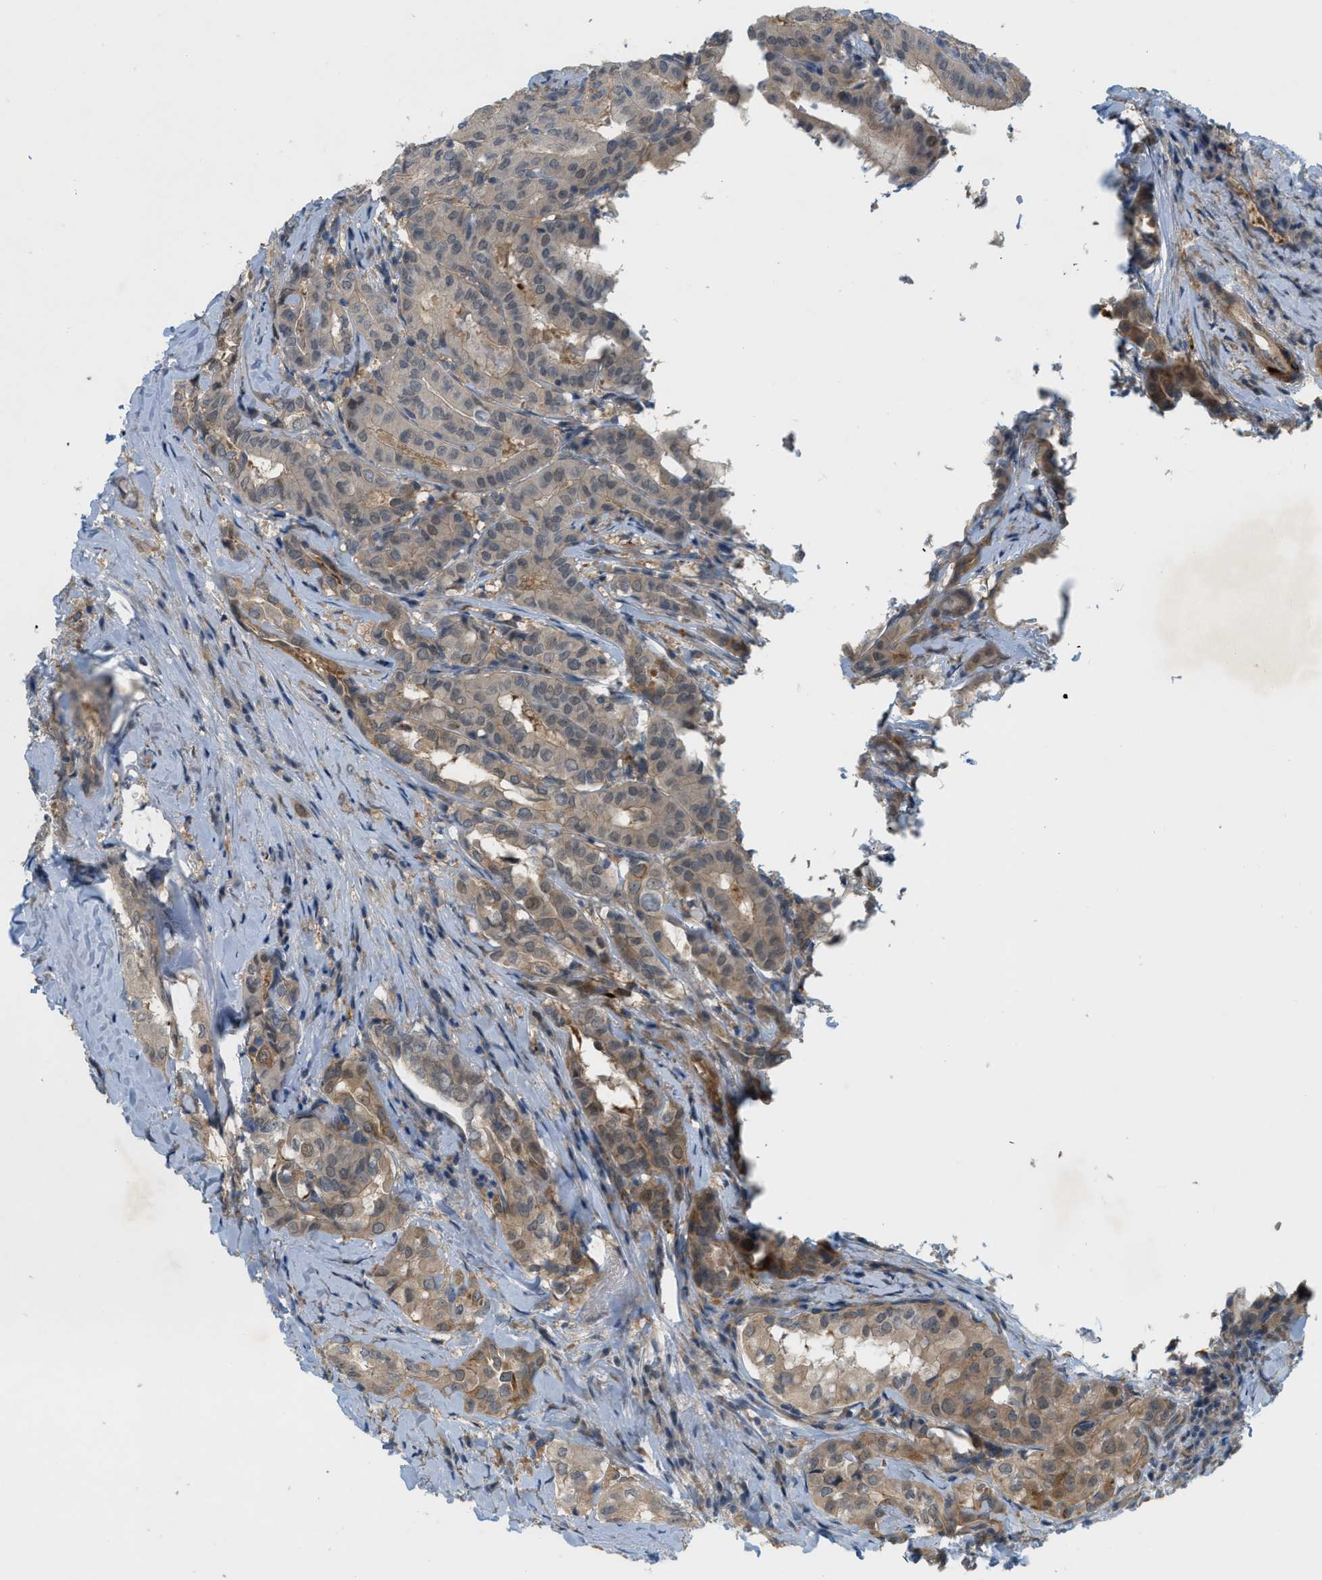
{"staining": {"intensity": "weak", "quantity": ">75%", "location": "cytoplasmic/membranous,nuclear"}, "tissue": "thyroid cancer", "cell_type": "Tumor cells", "image_type": "cancer", "snomed": [{"axis": "morphology", "description": "Papillary adenocarcinoma, NOS"}, {"axis": "topography", "description": "Thyroid gland"}], "caption": "The histopathology image reveals staining of thyroid cancer, revealing weak cytoplasmic/membranous and nuclear protein expression (brown color) within tumor cells.", "gene": "PDCL3", "patient": {"sex": "female", "age": 42}}